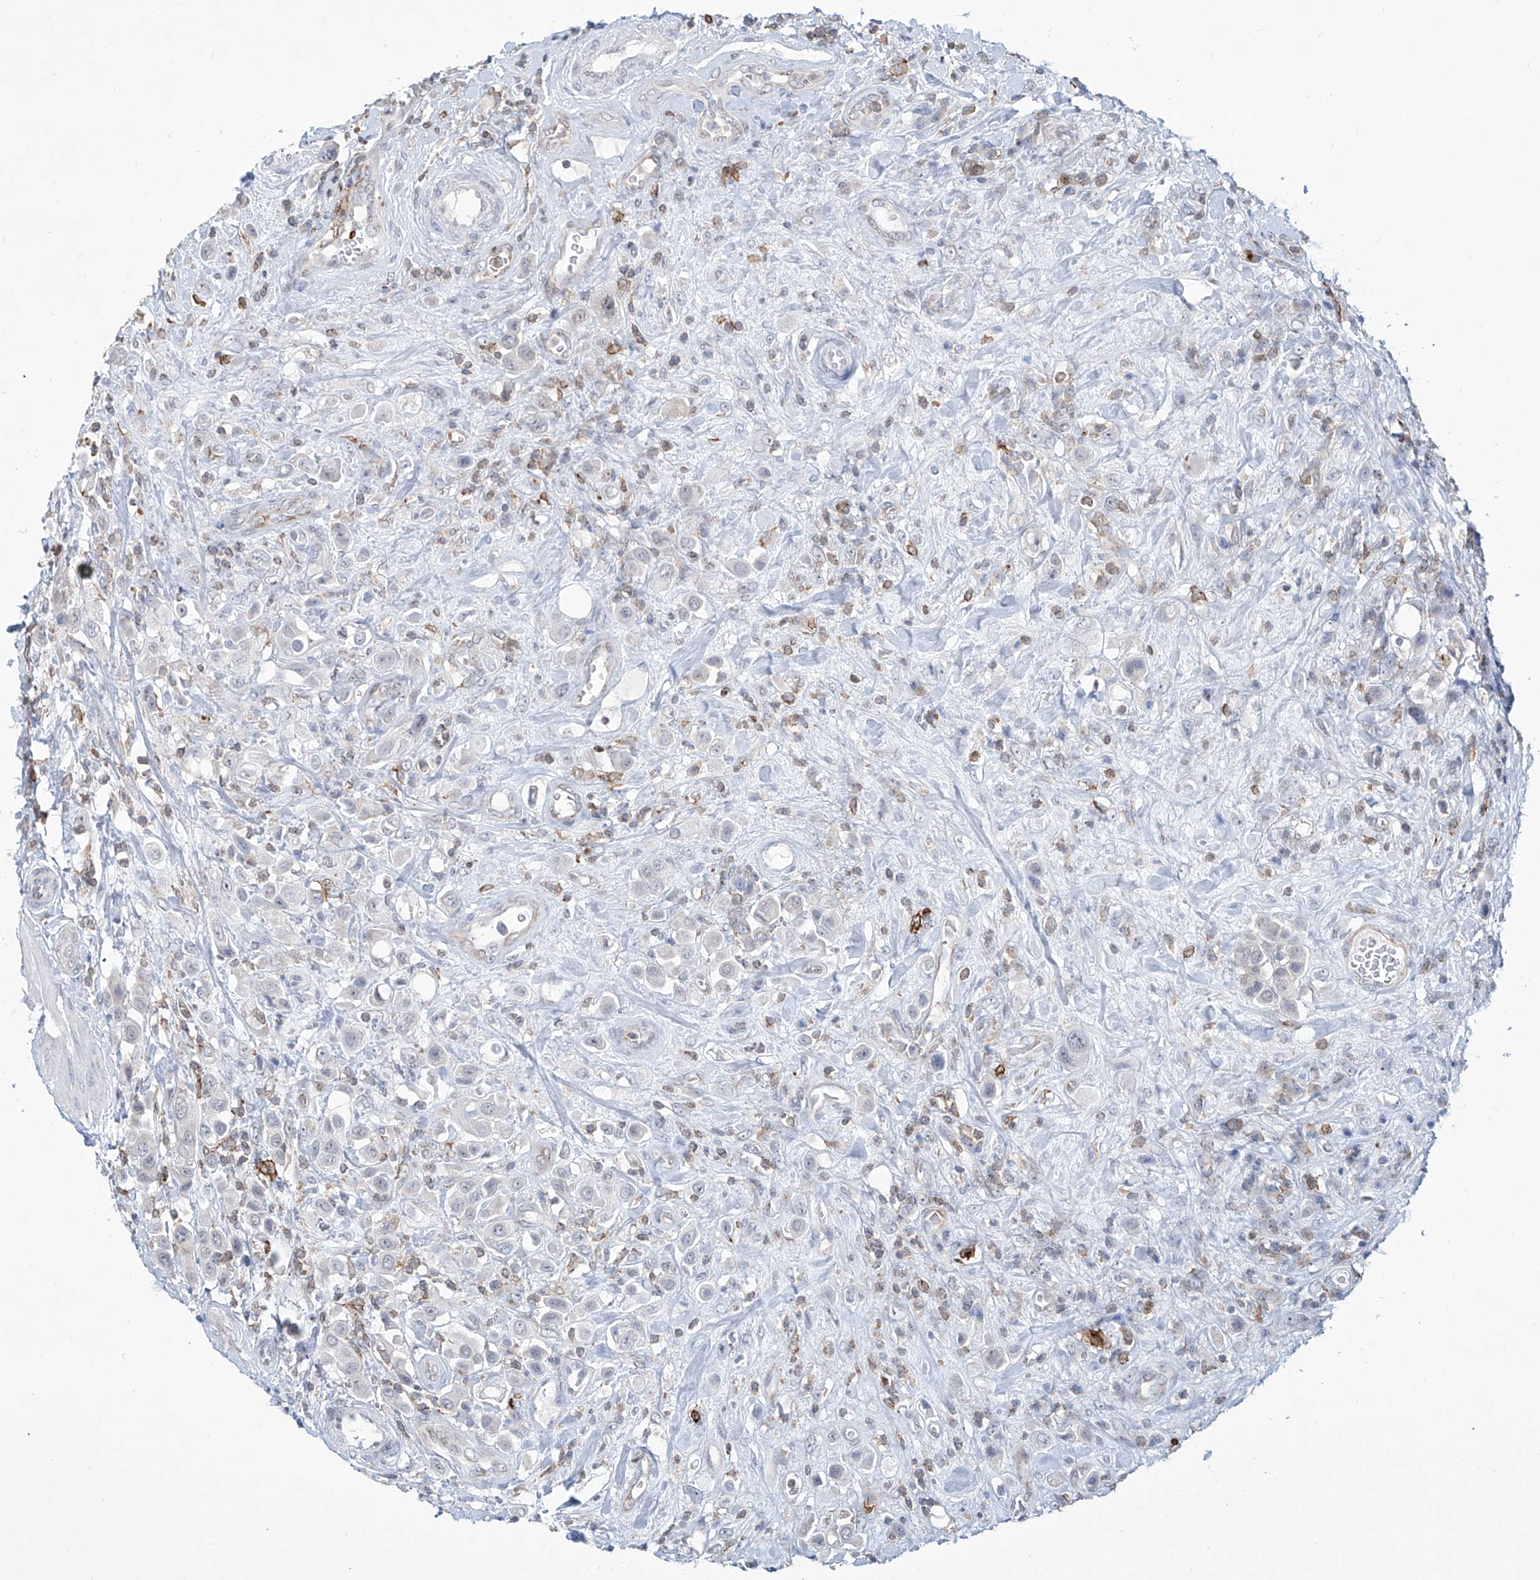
{"staining": {"intensity": "negative", "quantity": "none", "location": "none"}, "tissue": "urothelial cancer", "cell_type": "Tumor cells", "image_type": "cancer", "snomed": [{"axis": "morphology", "description": "Urothelial carcinoma, High grade"}, {"axis": "topography", "description": "Urinary bladder"}], "caption": "Protein analysis of urothelial cancer demonstrates no significant staining in tumor cells. Brightfield microscopy of immunohistochemistry (IHC) stained with DAB (brown) and hematoxylin (blue), captured at high magnification.", "gene": "ZBTB48", "patient": {"sex": "male", "age": 50}}